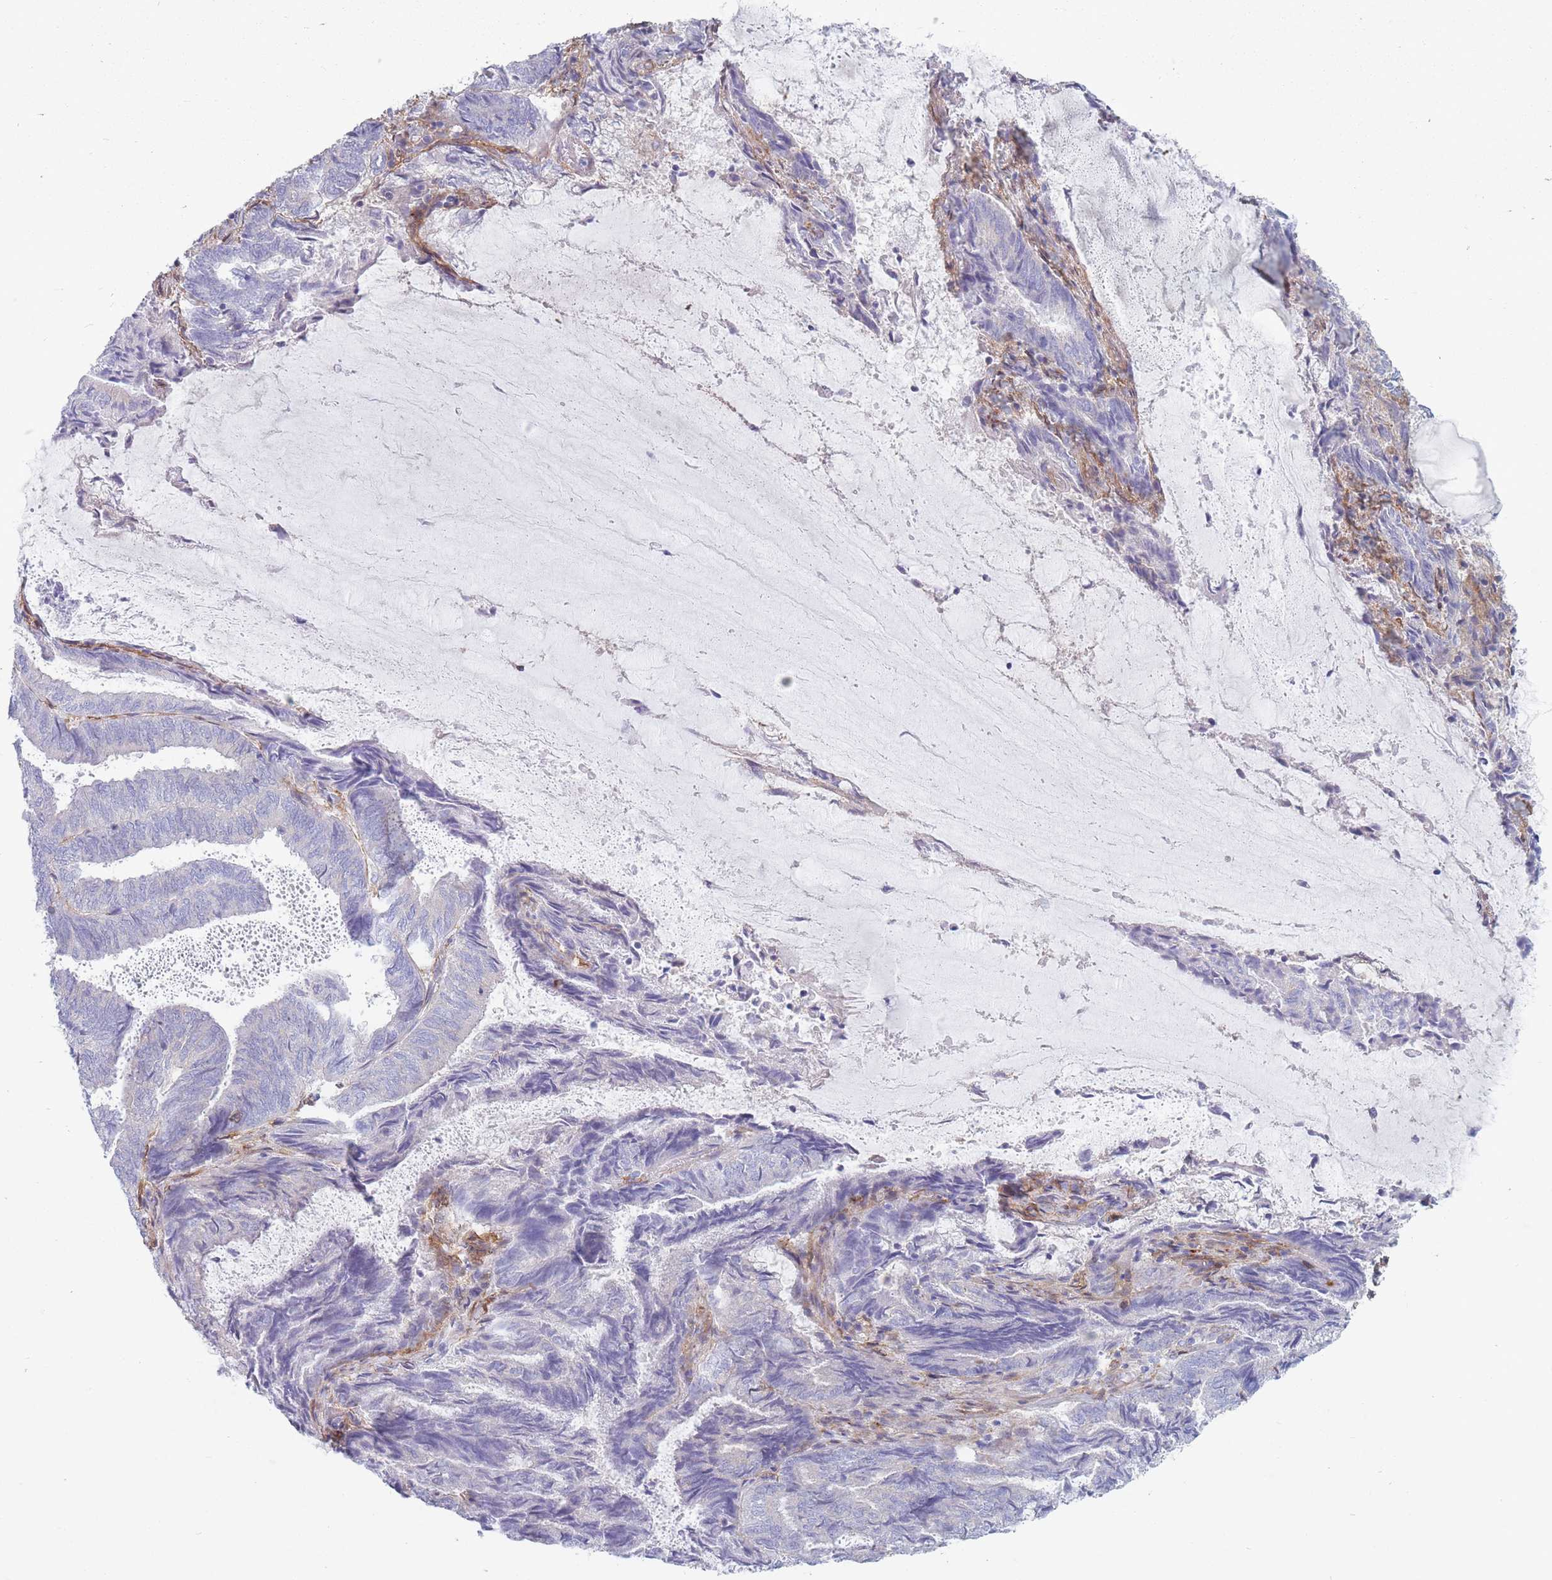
{"staining": {"intensity": "negative", "quantity": "none", "location": "none"}, "tissue": "endometrial cancer", "cell_type": "Tumor cells", "image_type": "cancer", "snomed": [{"axis": "morphology", "description": "Adenocarcinoma, NOS"}, {"axis": "topography", "description": "Endometrium"}], "caption": "This is an IHC micrograph of adenocarcinoma (endometrial). There is no positivity in tumor cells.", "gene": "PLPP1", "patient": {"sex": "female", "age": 80}}